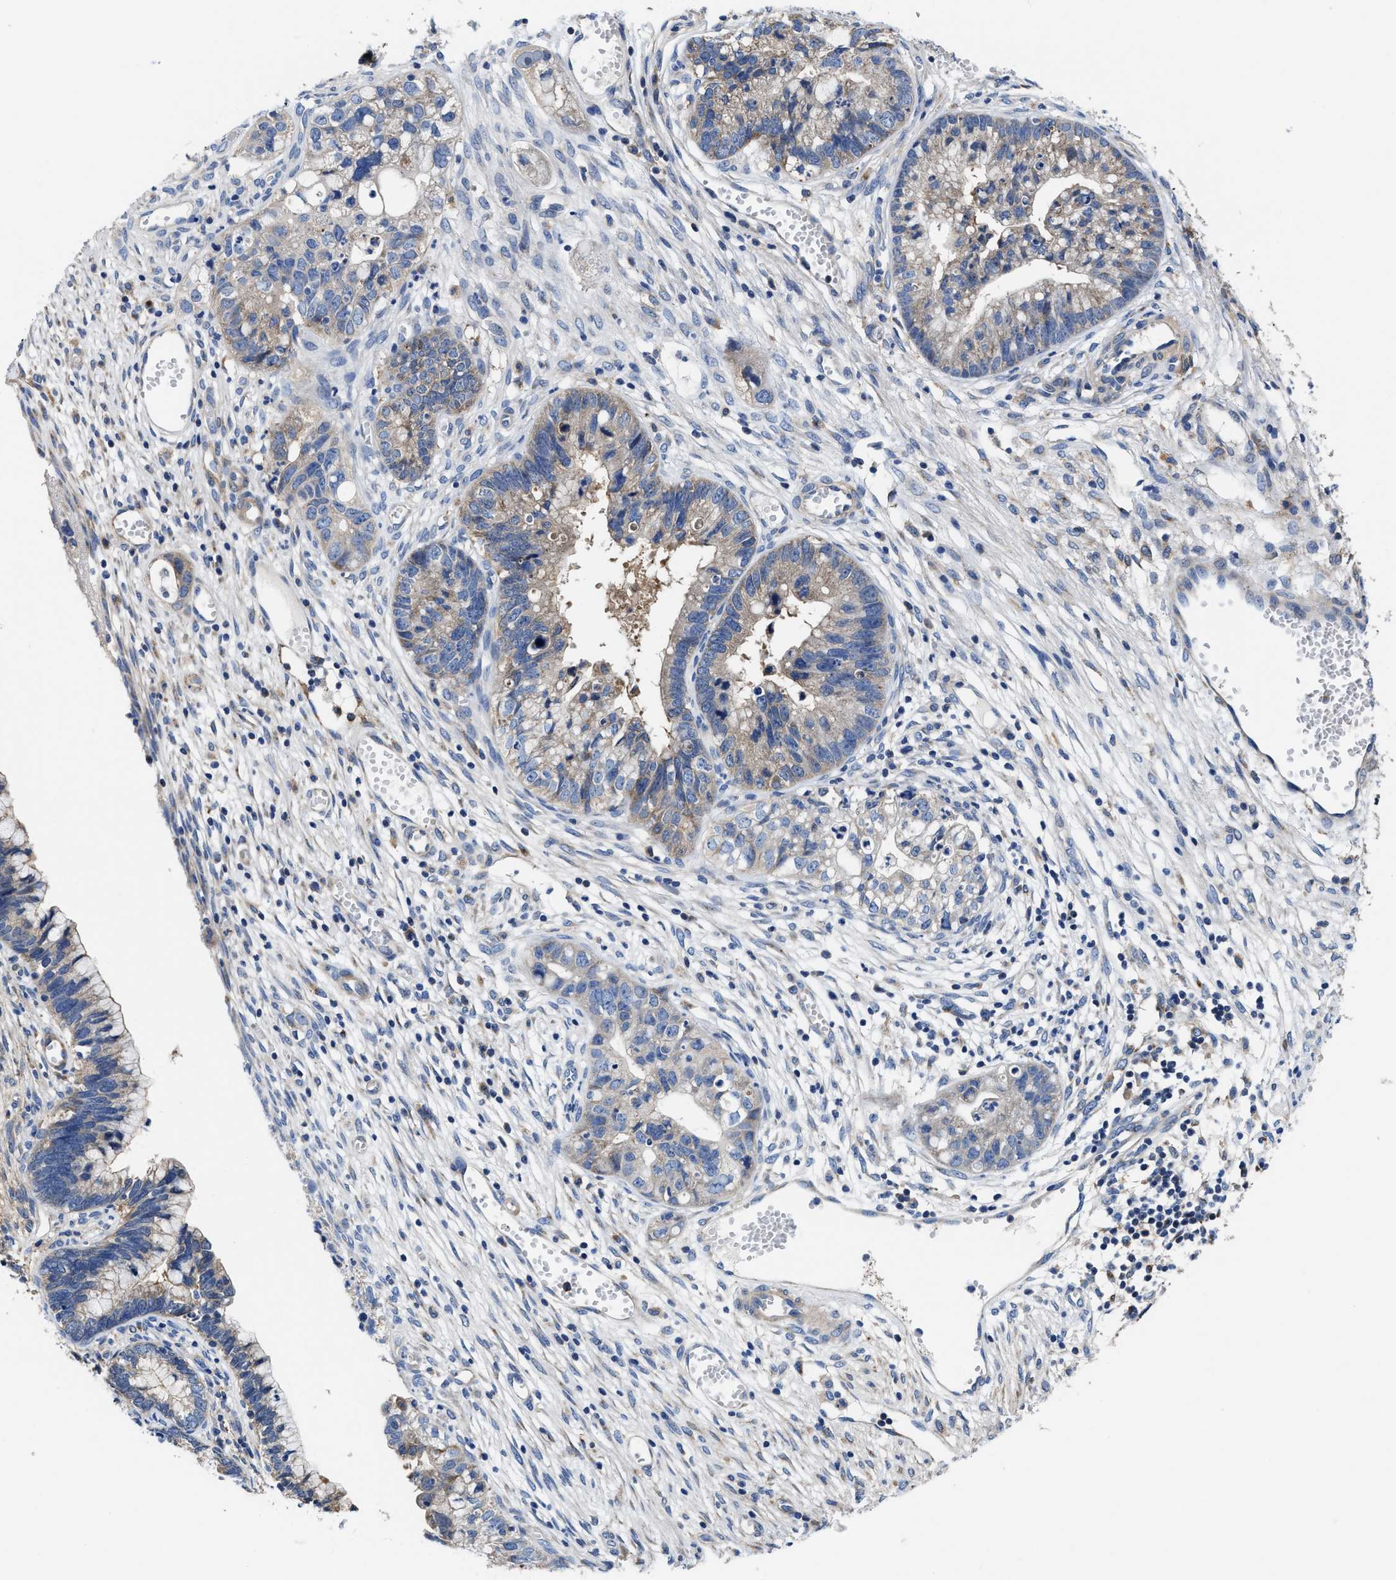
{"staining": {"intensity": "weak", "quantity": "25%-75%", "location": "cytoplasmic/membranous"}, "tissue": "cervical cancer", "cell_type": "Tumor cells", "image_type": "cancer", "snomed": [{"axis": "morphology", "description": "Adenocarcinoma, NOS"}, {"axis": "topography", "description": "Cervix"}], "caption": "IHC staining of cervical cancer, which shows low levels of weak cytoplasmic/membranous positivity in about 25%-75% of tumor cells indicating weak cytoplasmic/membranous protein expression. The staining was performed using DAB (brown) for protein detection and nuclei were counterstained in hematoxylin (blue).", "gene": "TMEM30A", "patient": {"sex": "female", "age": 44}}